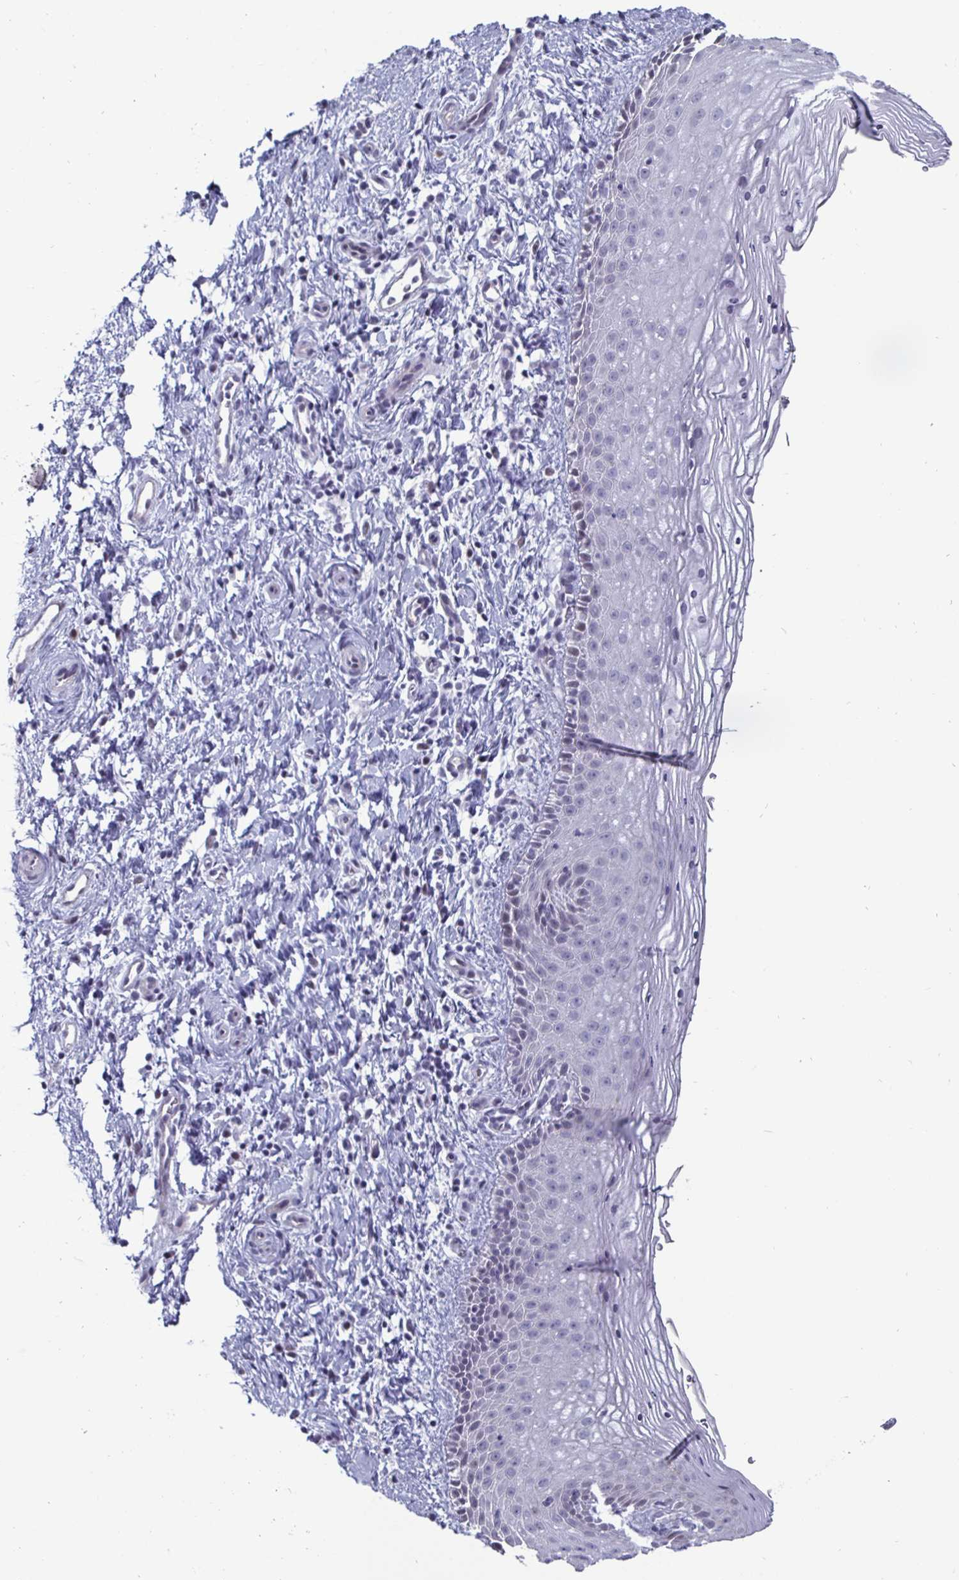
{"staining": {"intensity": "negative", "quantity": "none", "location": "none"}, "tissue": "vagina", "cell_type": "Squamous epithelial cells", "image_type": "normal", "snomed": [{"axis": "morphology", "description": "Normal tissue, NOS"}, {"axis": "topography", "description": "Vagina"}], "caption": "DAB (3,3'-diaminobenzidine) immunohistochemical staining of benign vagina displays no significant expression in squamous epithelial cells. (DAB immunohistochemistry (IHC) visualized using brightfield microscopy, high magnification).", "gene": "OOSP2", "patient": {"sex": "female", "age": 51}}